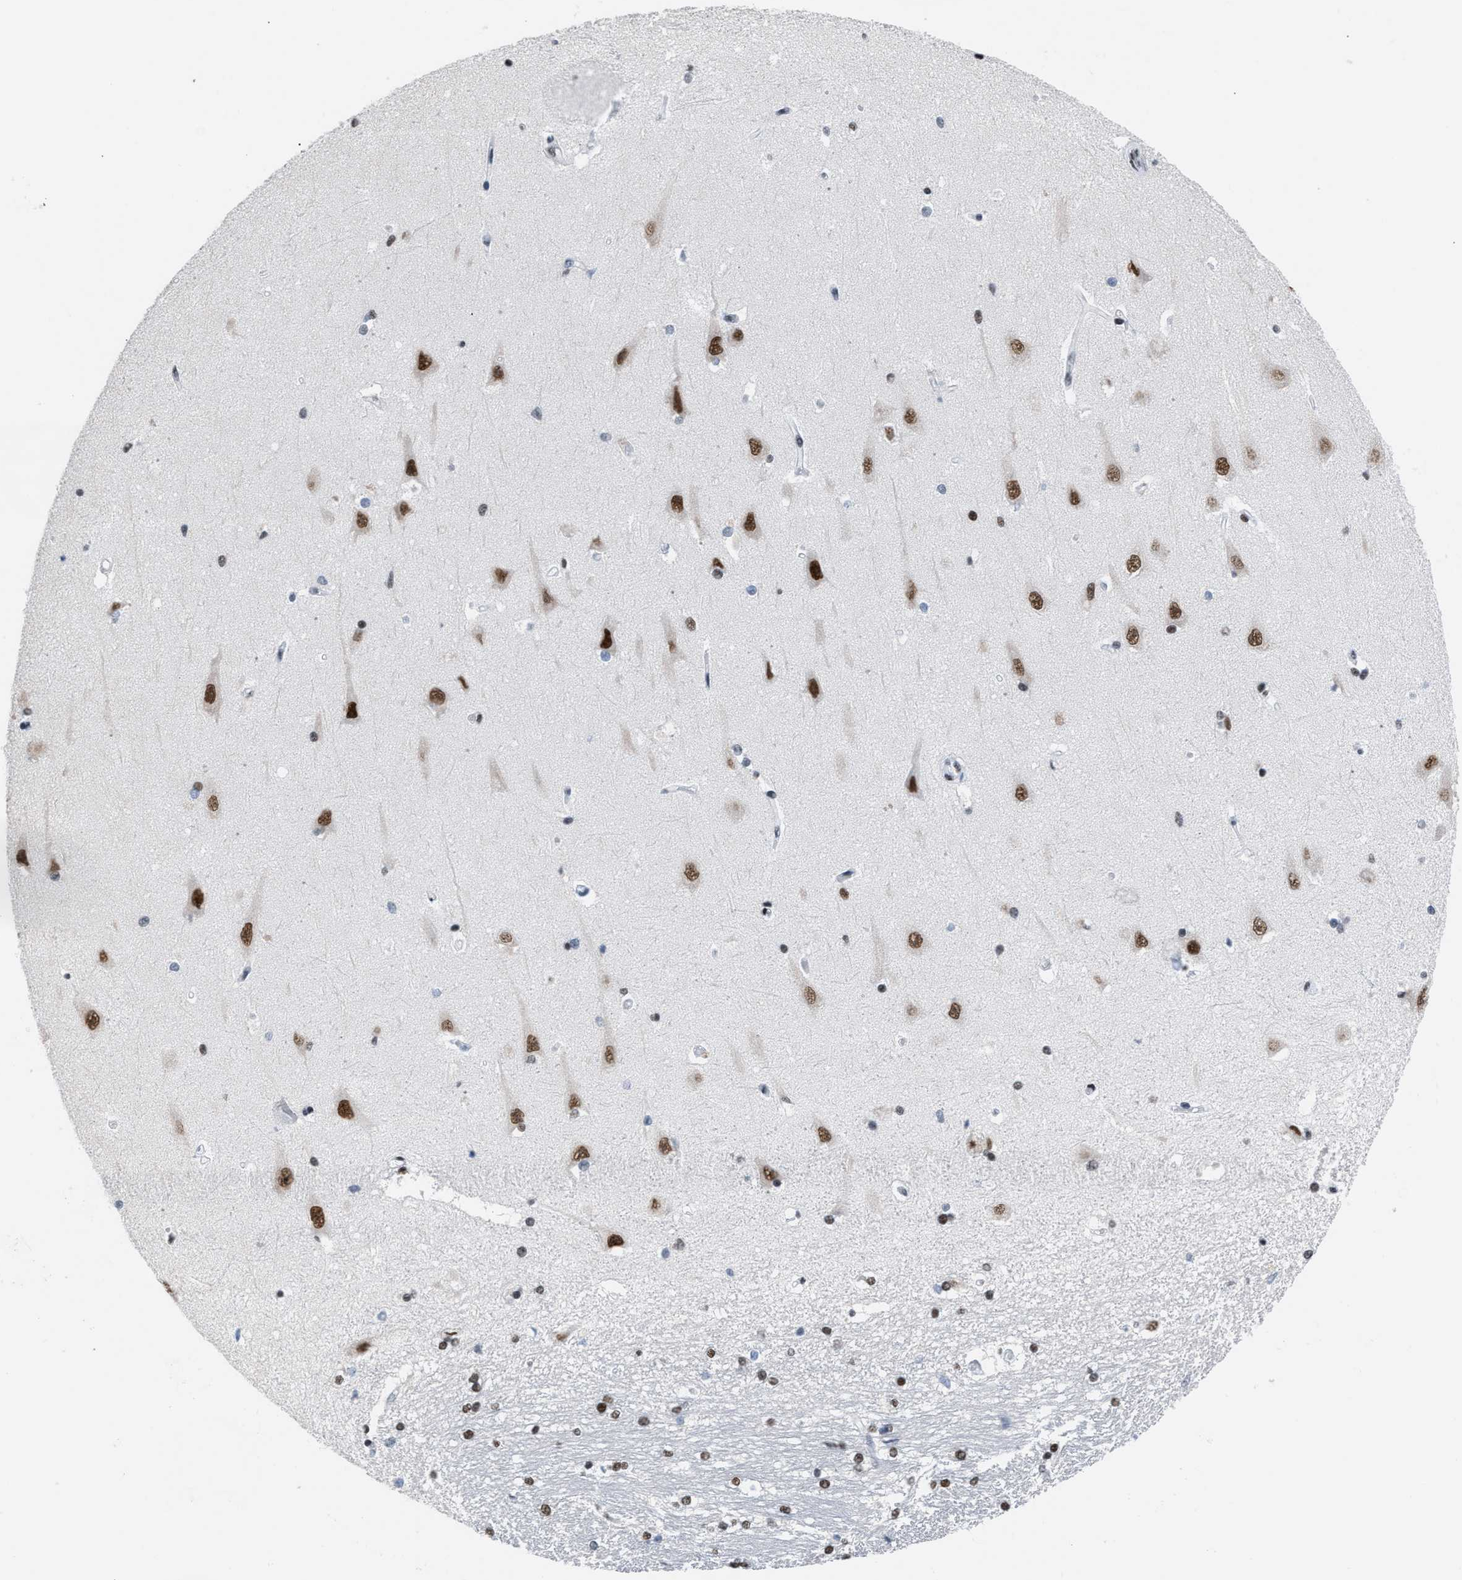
{"staining": {"intensity": "weak", "quantity": "25%-75%", "location": "nuclear"}, "tissue": "hippocampus", "cell_type": "Glial cells", "image_type": "normal", "snomed": [{"axis": "morphology", "description": "Normal tissue, NOS"}, {"axis": "topography", "description": "Hippocampus"}], "caption": "Immunohistochemical staining of normal hippocampus demonstrates 25%-75% levels of weak nuclear protein expression in approximately 25%-75% of glial cells.", "gene": "CCAR2", "patient": {"sex": "male", "age": 45}}